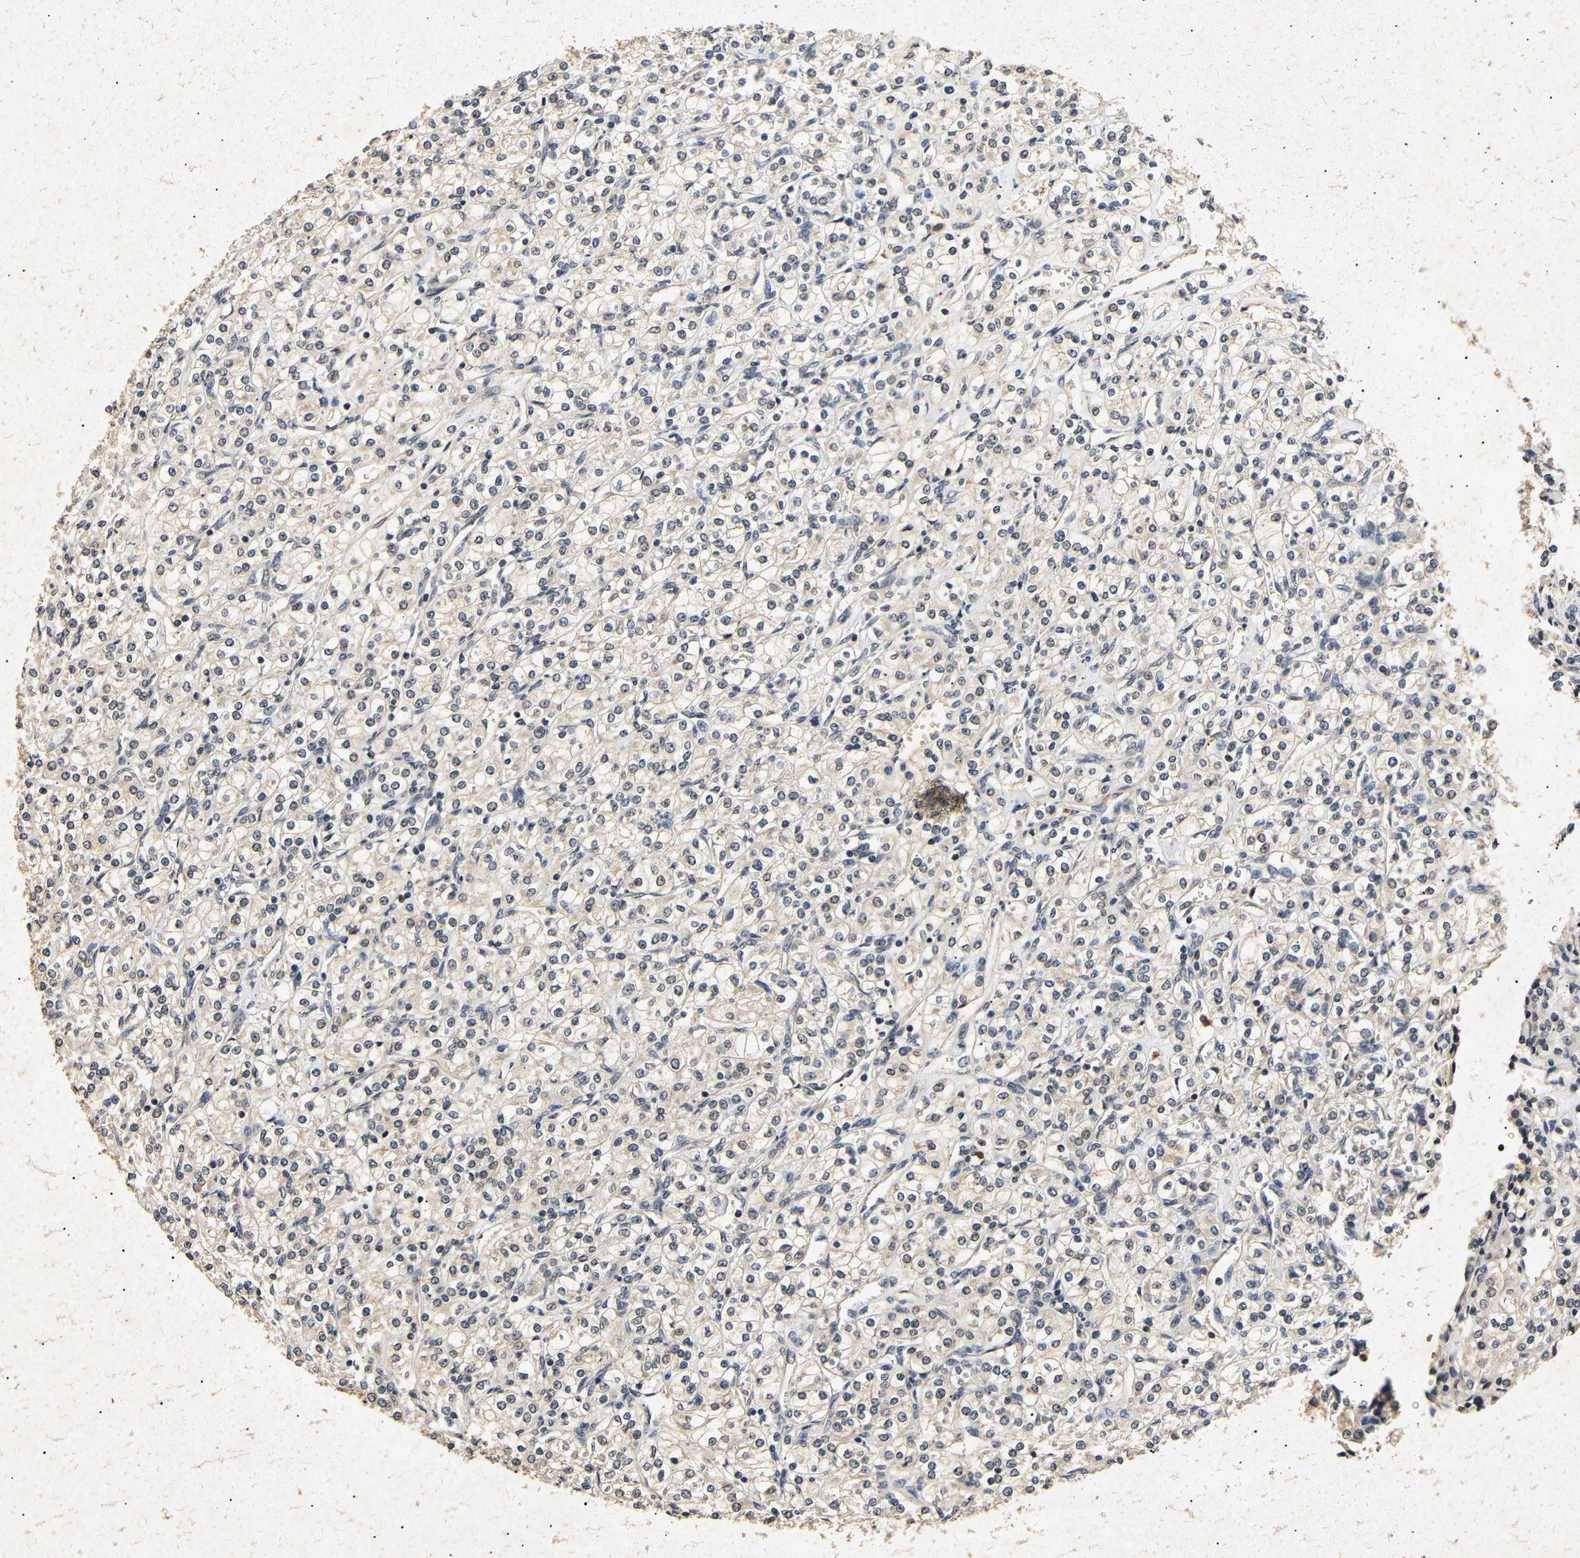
{"staining": {"intensity": "weak", "quantity": "25%-75%", "location": "cytoplasmic/membranous,nuclear"}, "tissue": "renal cancer", "cell_type": "Tumor cells", "image_type": "cancer", "snomed": [{"axis": "morphology", "description": "Adenocarcinoma, NOS"}, {"axis": "topography", "description": "Kidney"}], "caption": "DAB (3,3'-diaminobenzidine) immunohistochemical staining of human renal cancer (adenocarcinoma) reveals weak cytoplasmic/membranous and nuclear protein staining in approximately 25%-75% of tumor cells.", "gene": "PARN", "patient": {"sex": "male", "age": 77}}